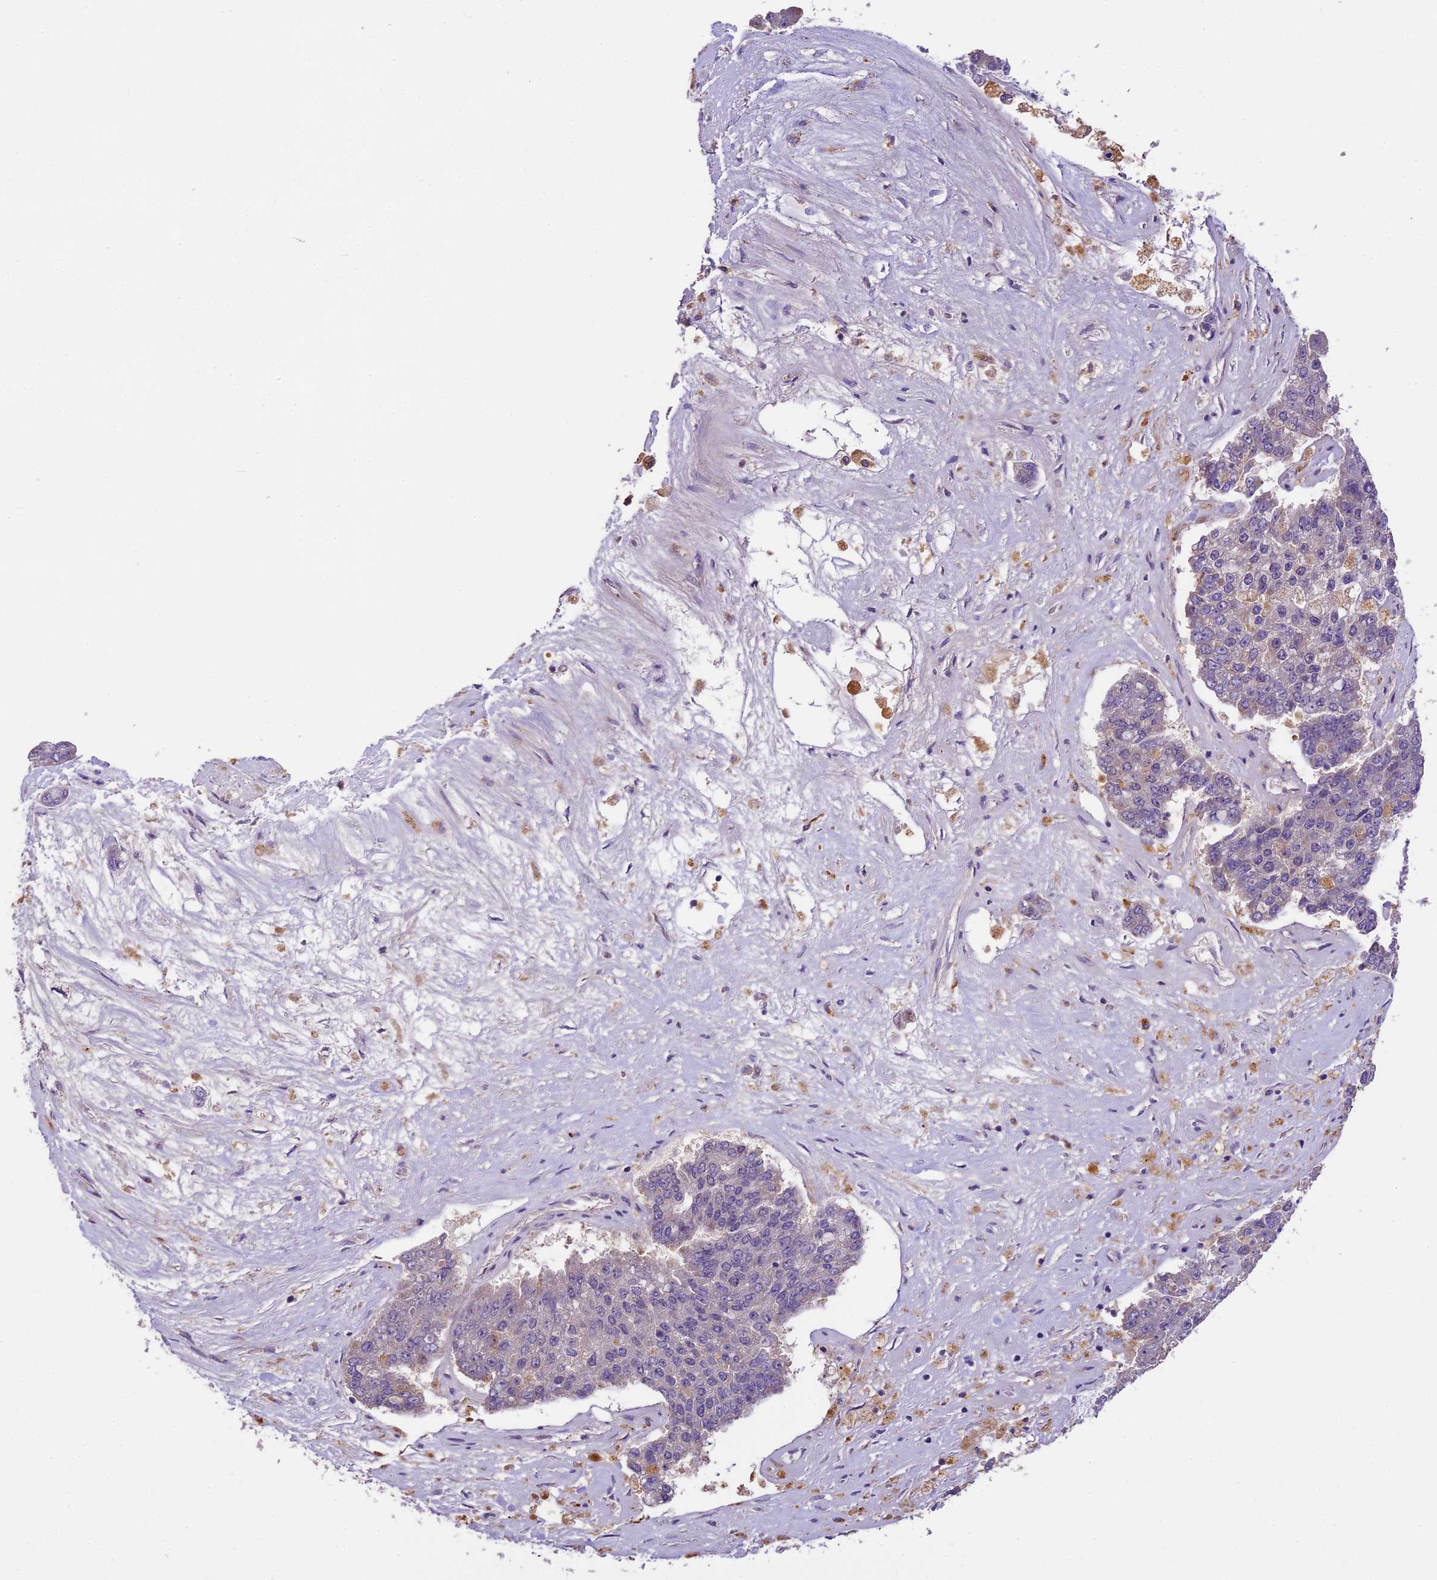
{"staining": {"intensity": "negative", "quantity": "none", "location": "none"}, "tissue": "pancreatic cancer", "cell_type": "Tumor cells", "image_type": "cancer", "snomed": [{"axis": "morphology", "description": "Adenocarcinoma, NOS"}, {"axis": "topography", "description": "Pancreas"}], "caption": "Human pancreatic cancer (adenocarcinoma) stained for a protein using IHC shows no staining in tumor cells.", "gene": "DGKH", "patient": {"sex": "male", "age": 50}}